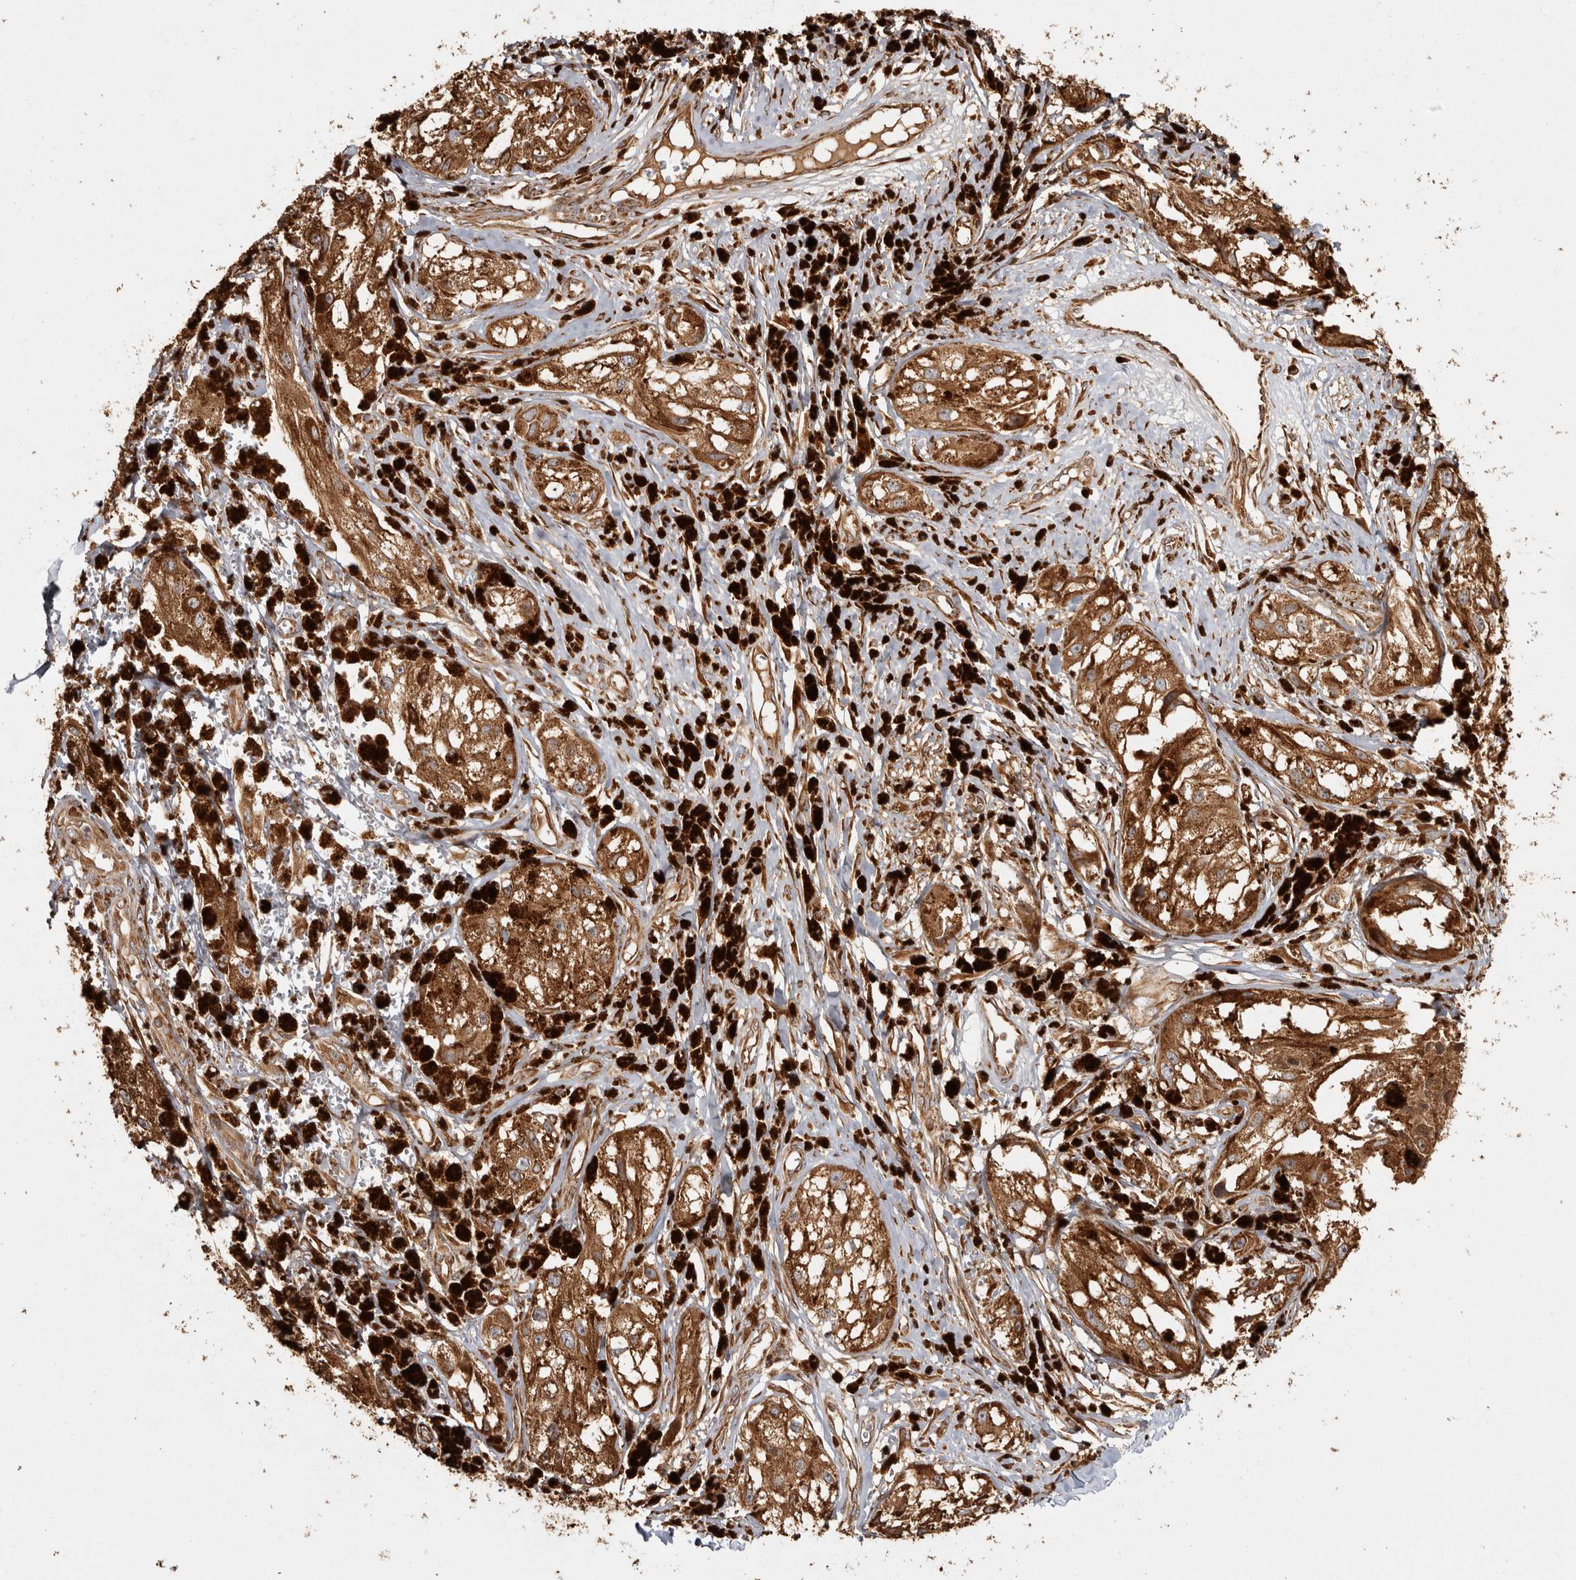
{"staining": {"intensity": "strong", "quantity": ">75%", "location": "cytoplasmic/membranous"}, "tissue": "melanoma", "cell_type": "Tumor cells", "image_type": "cancer", "snomed": [{"axis": "morphology", "description": "Malignant melanoma, NOS"}, {"axis": "topography", "description": "Skin"}], "caption": "Protein staining reveals strong cytoplasmic/membranous expression in about >75% of tumor cells in melanoma. Nuclei are stained in blue.", "gene": "CAMSAP2", "patient": {"sex": "male", "age": 88}}